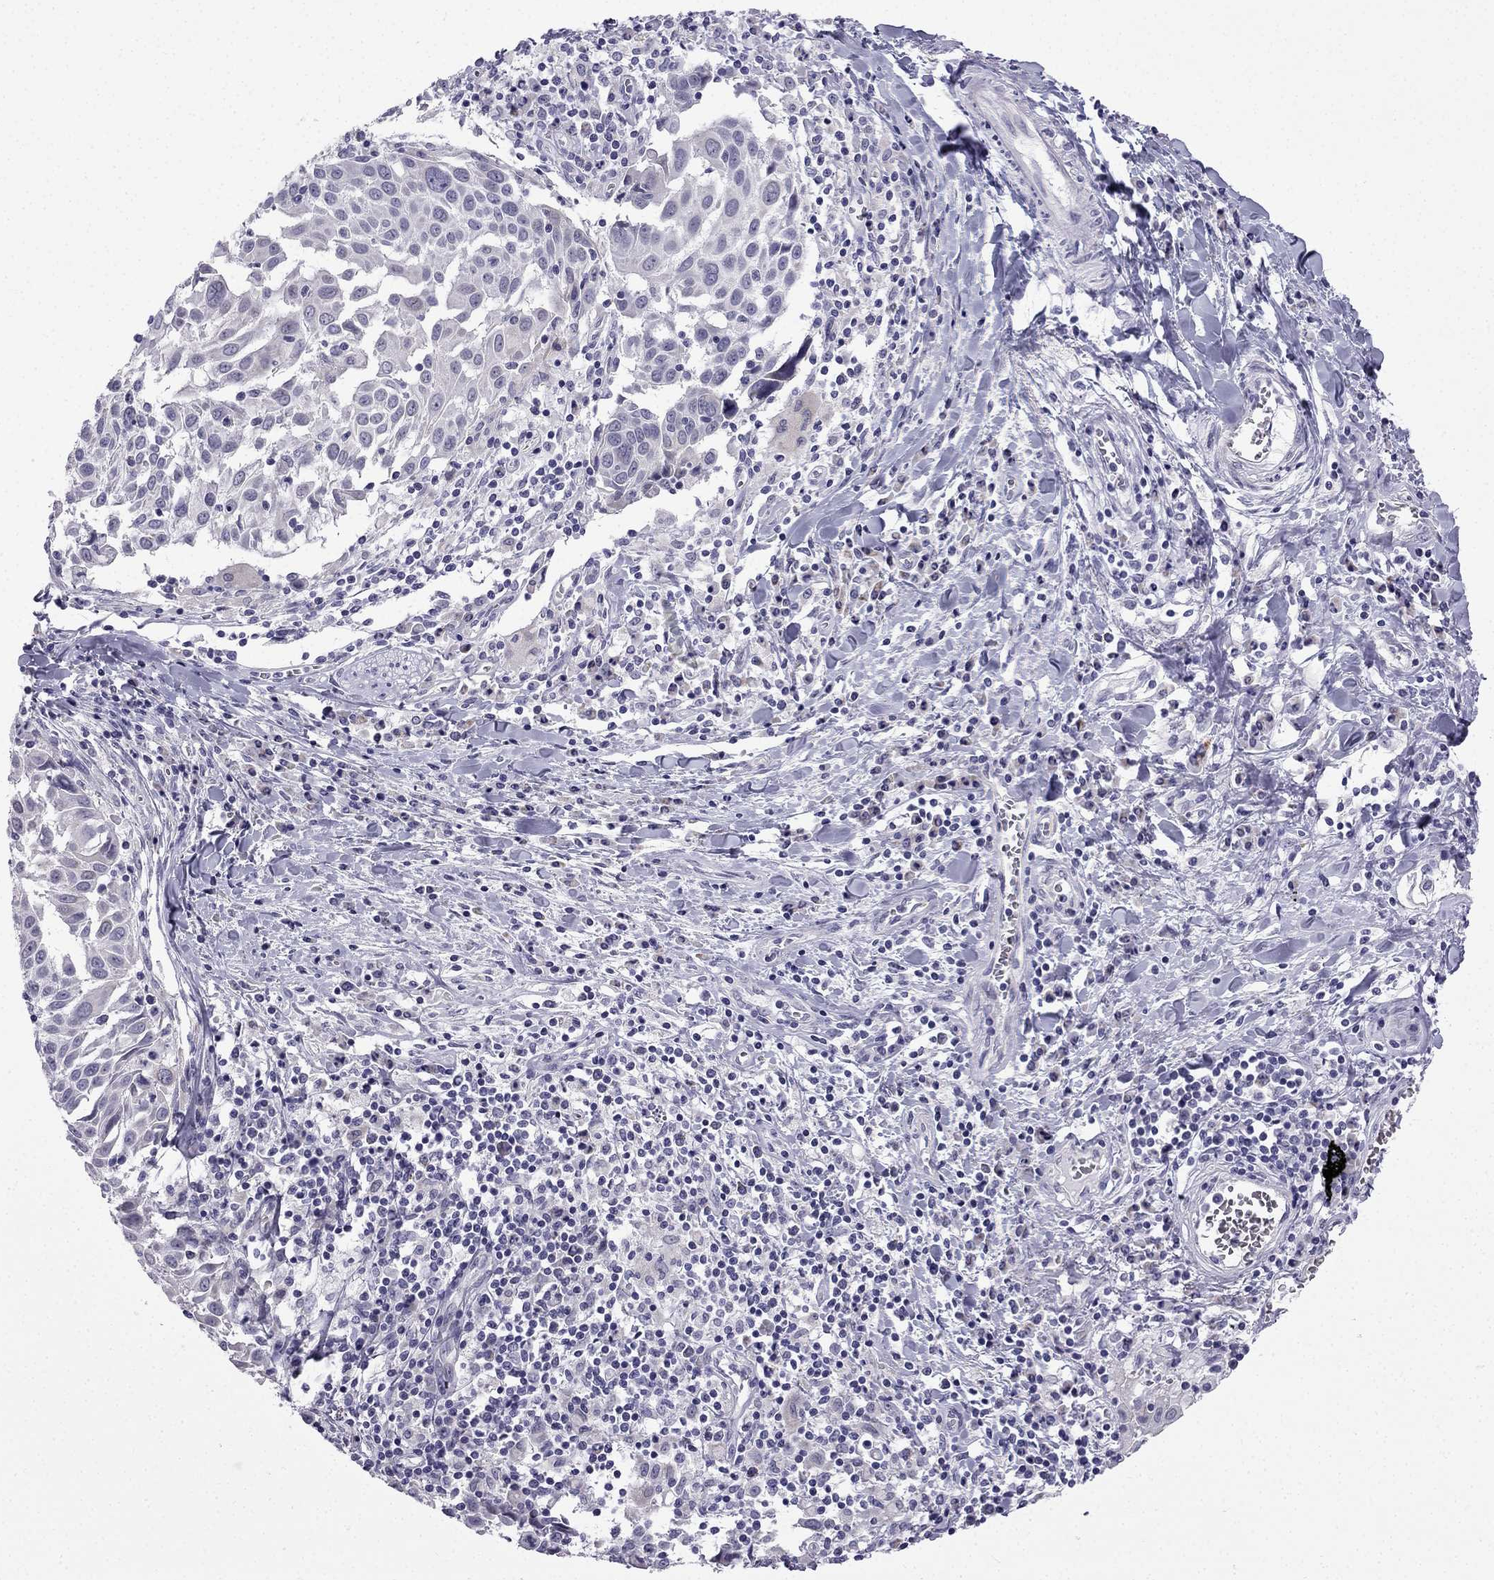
{"staining": {"intensity": "negative", "quantity": "none", "location": "none"}, "tissue": "lung cancer", "cell_type": "Tumor cells", "image_type": "cancer", "snomed": [{"axis": "morphology", "description": "Squamous cell carcinoma, NOS"}, {"axis": "topography", "description": "Lung"}], "caption": "High power microscopy photomicrograph of an immunohistochemistry (IHC) photomicrograph of lung cancer (squamous cell carcinoma), revealing no significant staining in tumor cells.", "gene": "CFAP53", "patient": {"sex": "male", "age": 57}}